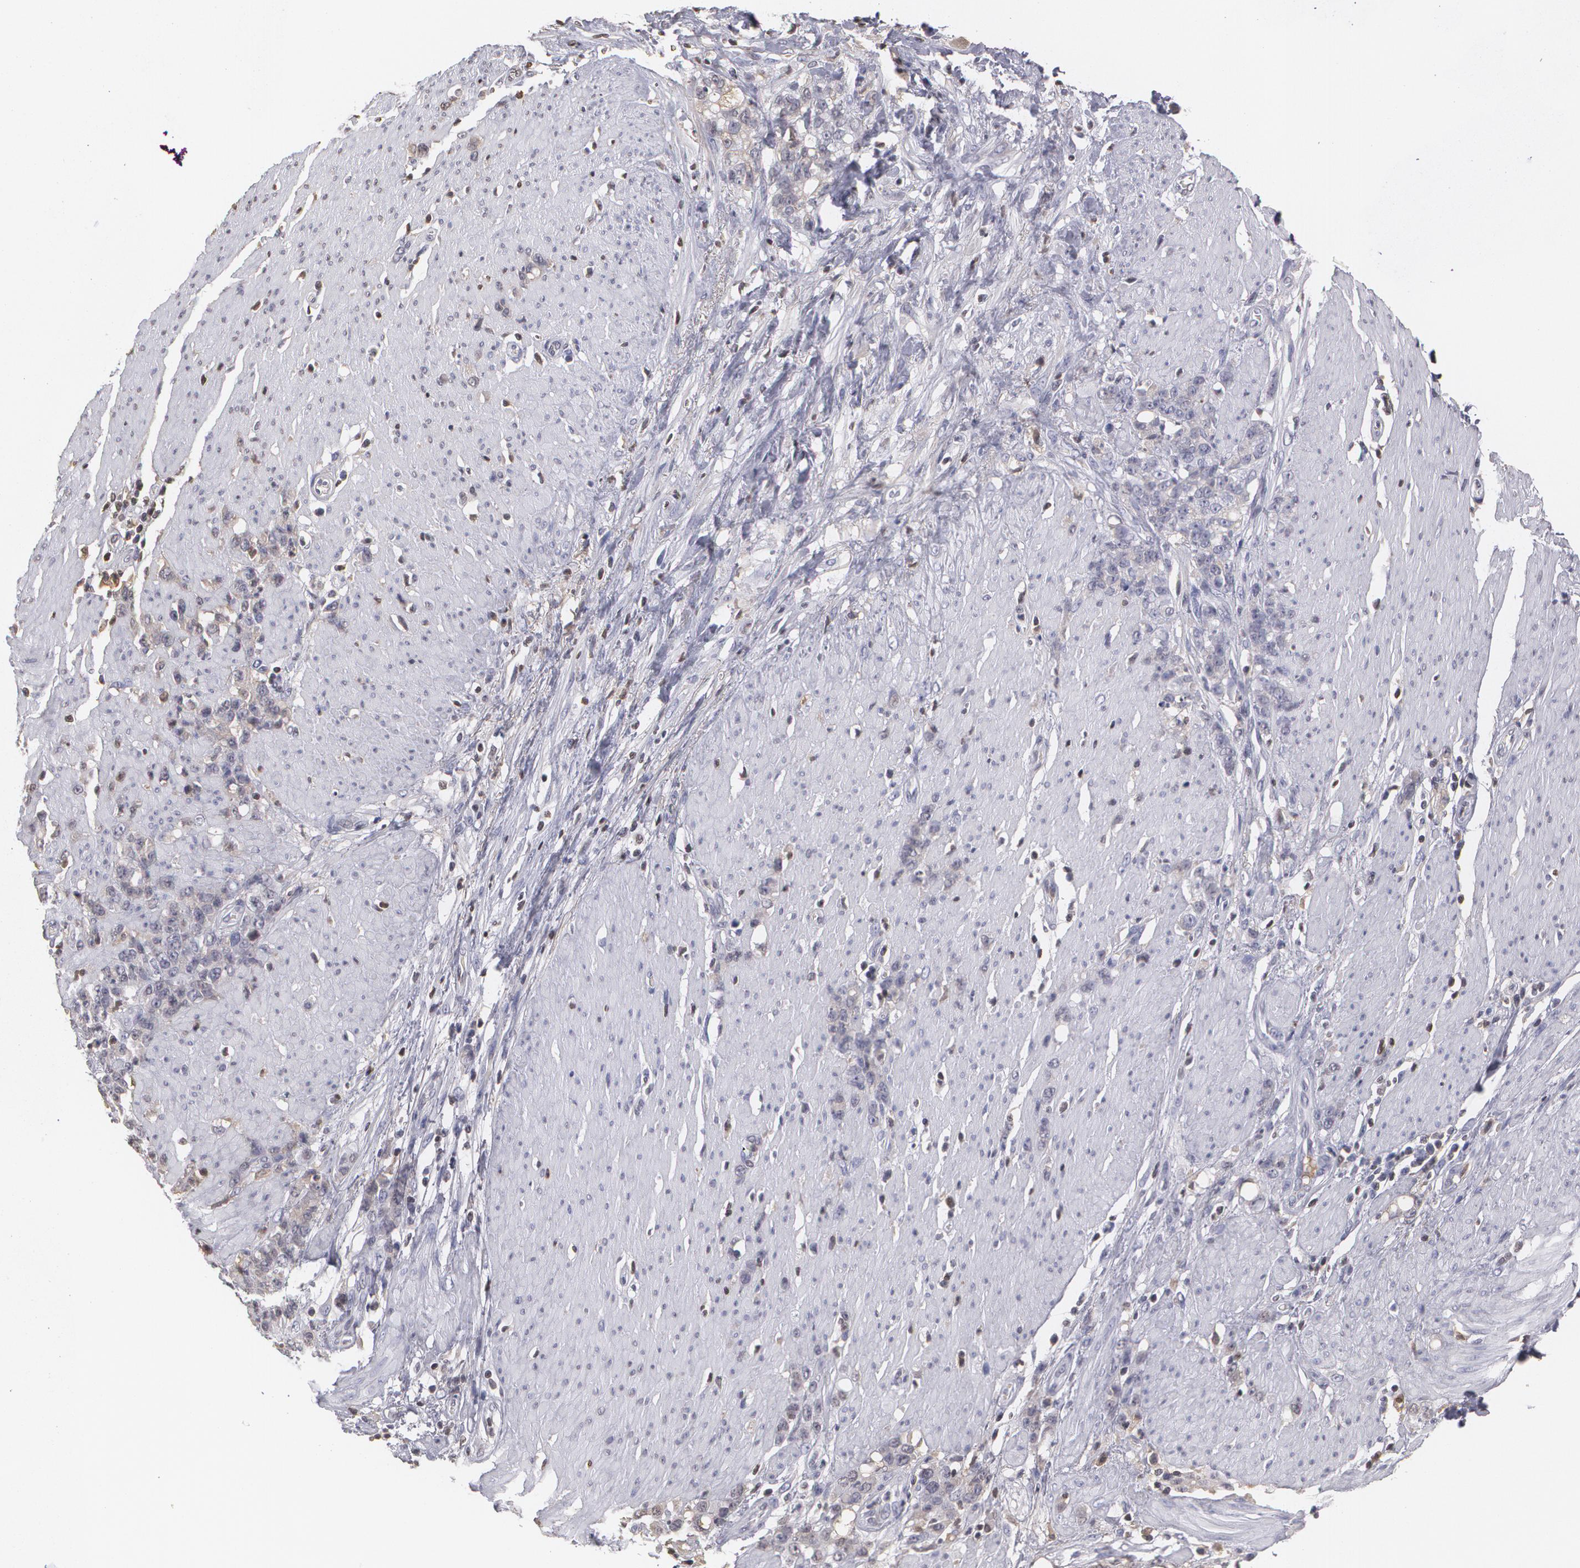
{"staining": {"intensity": "weak", "quantity": "25%-75%", "location": "cytoplasmic/membranous"}, "tissue": "stomach cancer", "cell_type": "Tumor cells", "image_type": "cancer", "snomed": [{"axis": "morphology", "description": "Adenocarcinoma, NOS"}, {"axis": "topography", "description": "Stomach, lower"}], "caption": "Immunohistochemical staining of stomach cancer demonstrates low levels of weak cytoplasmic/membranous protein staining in about 25%-75% of tumor cells. (brown staining indicates protein expression, while blue staining denotes nuclei).", "gene": "SERPINA1", "patient": {"sex": "male", "age": 88}}